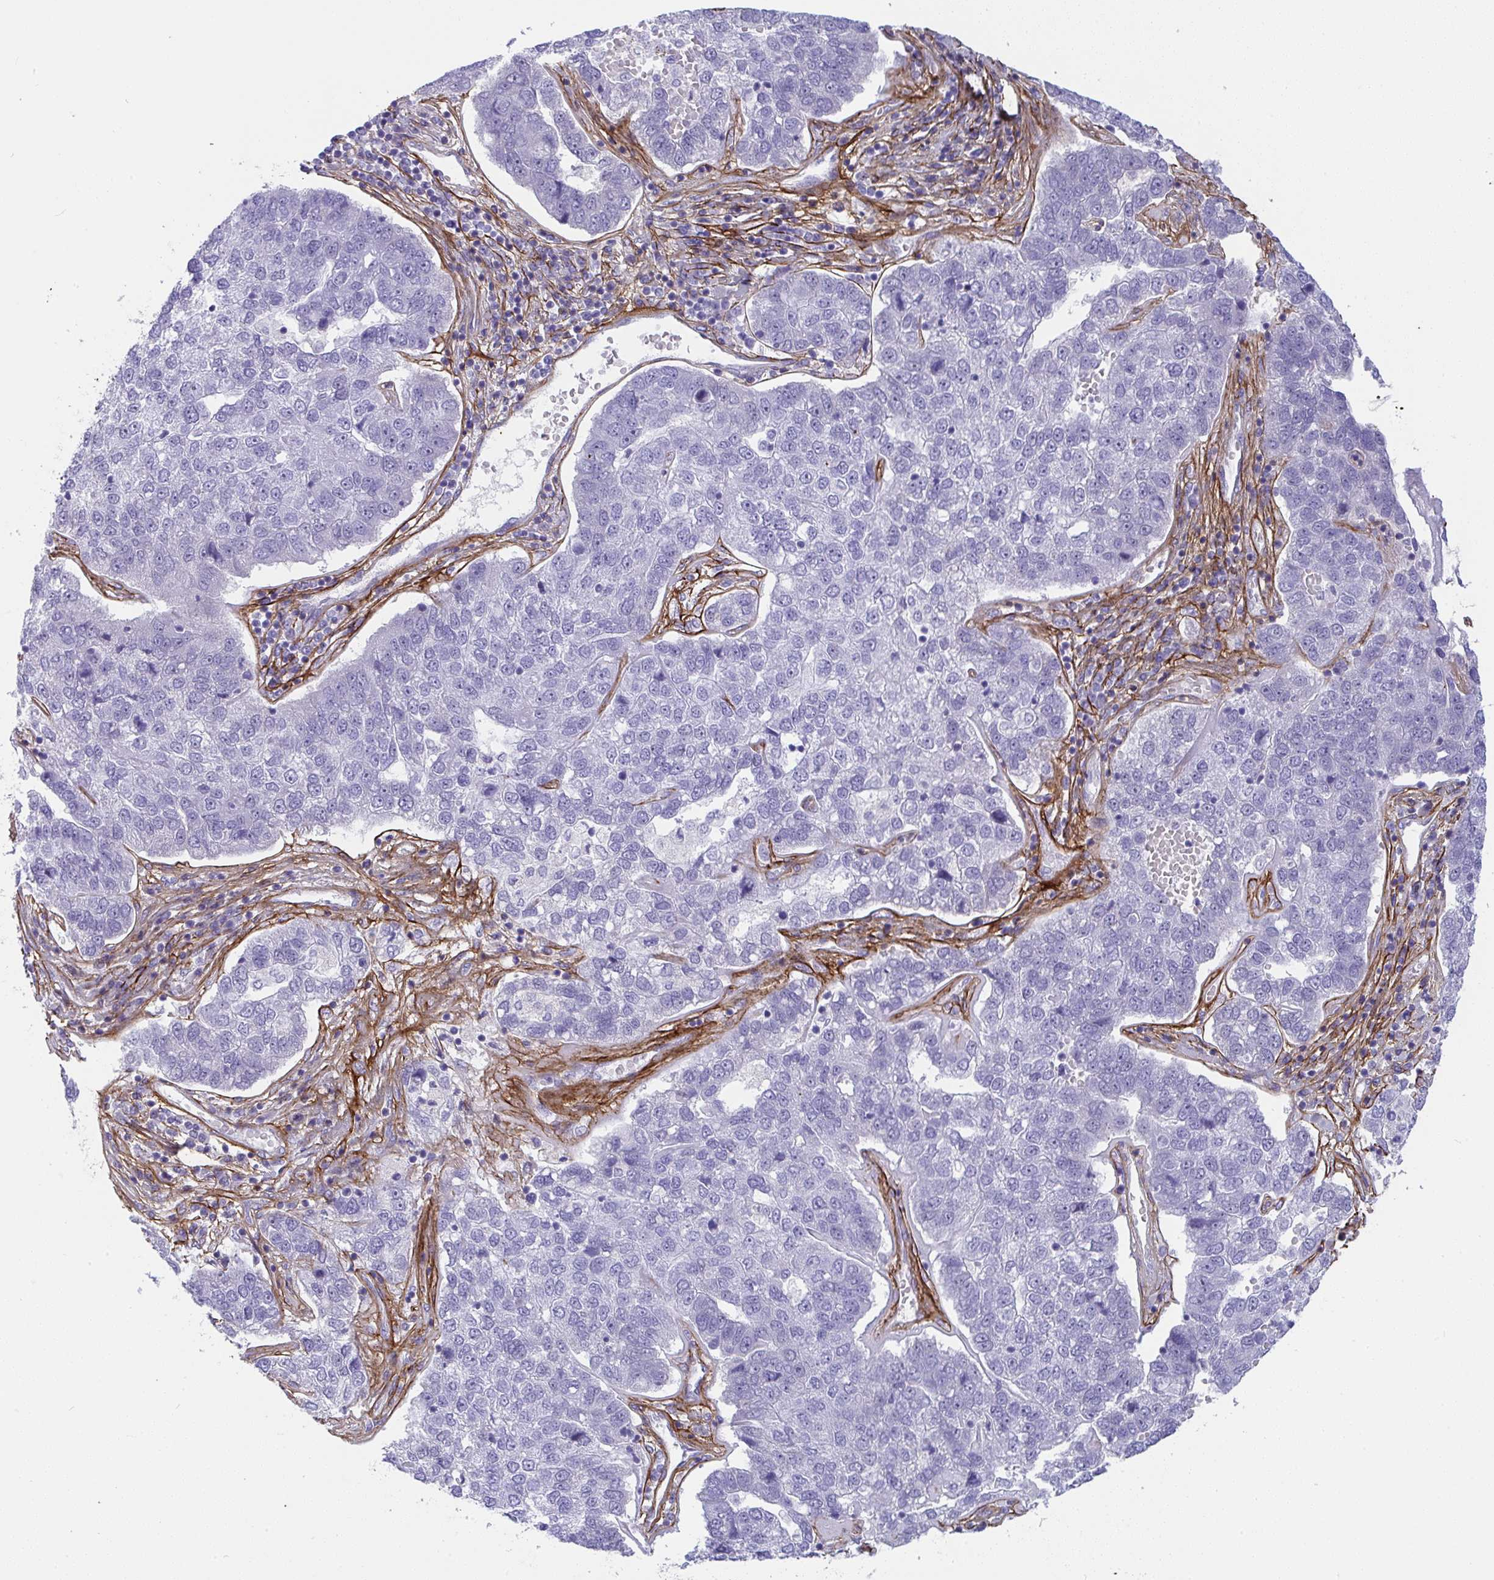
{"staining": {"intensity": "negative", "quantity": "none", "location": "none"}, "tissue": "pancreatic cancer", "cell_type": "Tumor cells", "image_type": "cancer", "snomed": [{"axis": "morphology", "description": "Adenocarcinoma, NOS"}, {"axis": "topography", "description": "Pancreas"}], "caption": "Human pancreatic cancer (adenocarcinoma) stained for a protein using immunohistochemistry demonstrates no expression in tumor cells.", "gene": "LHFPL6", "patient": {"sex": "female", "age": 61}}